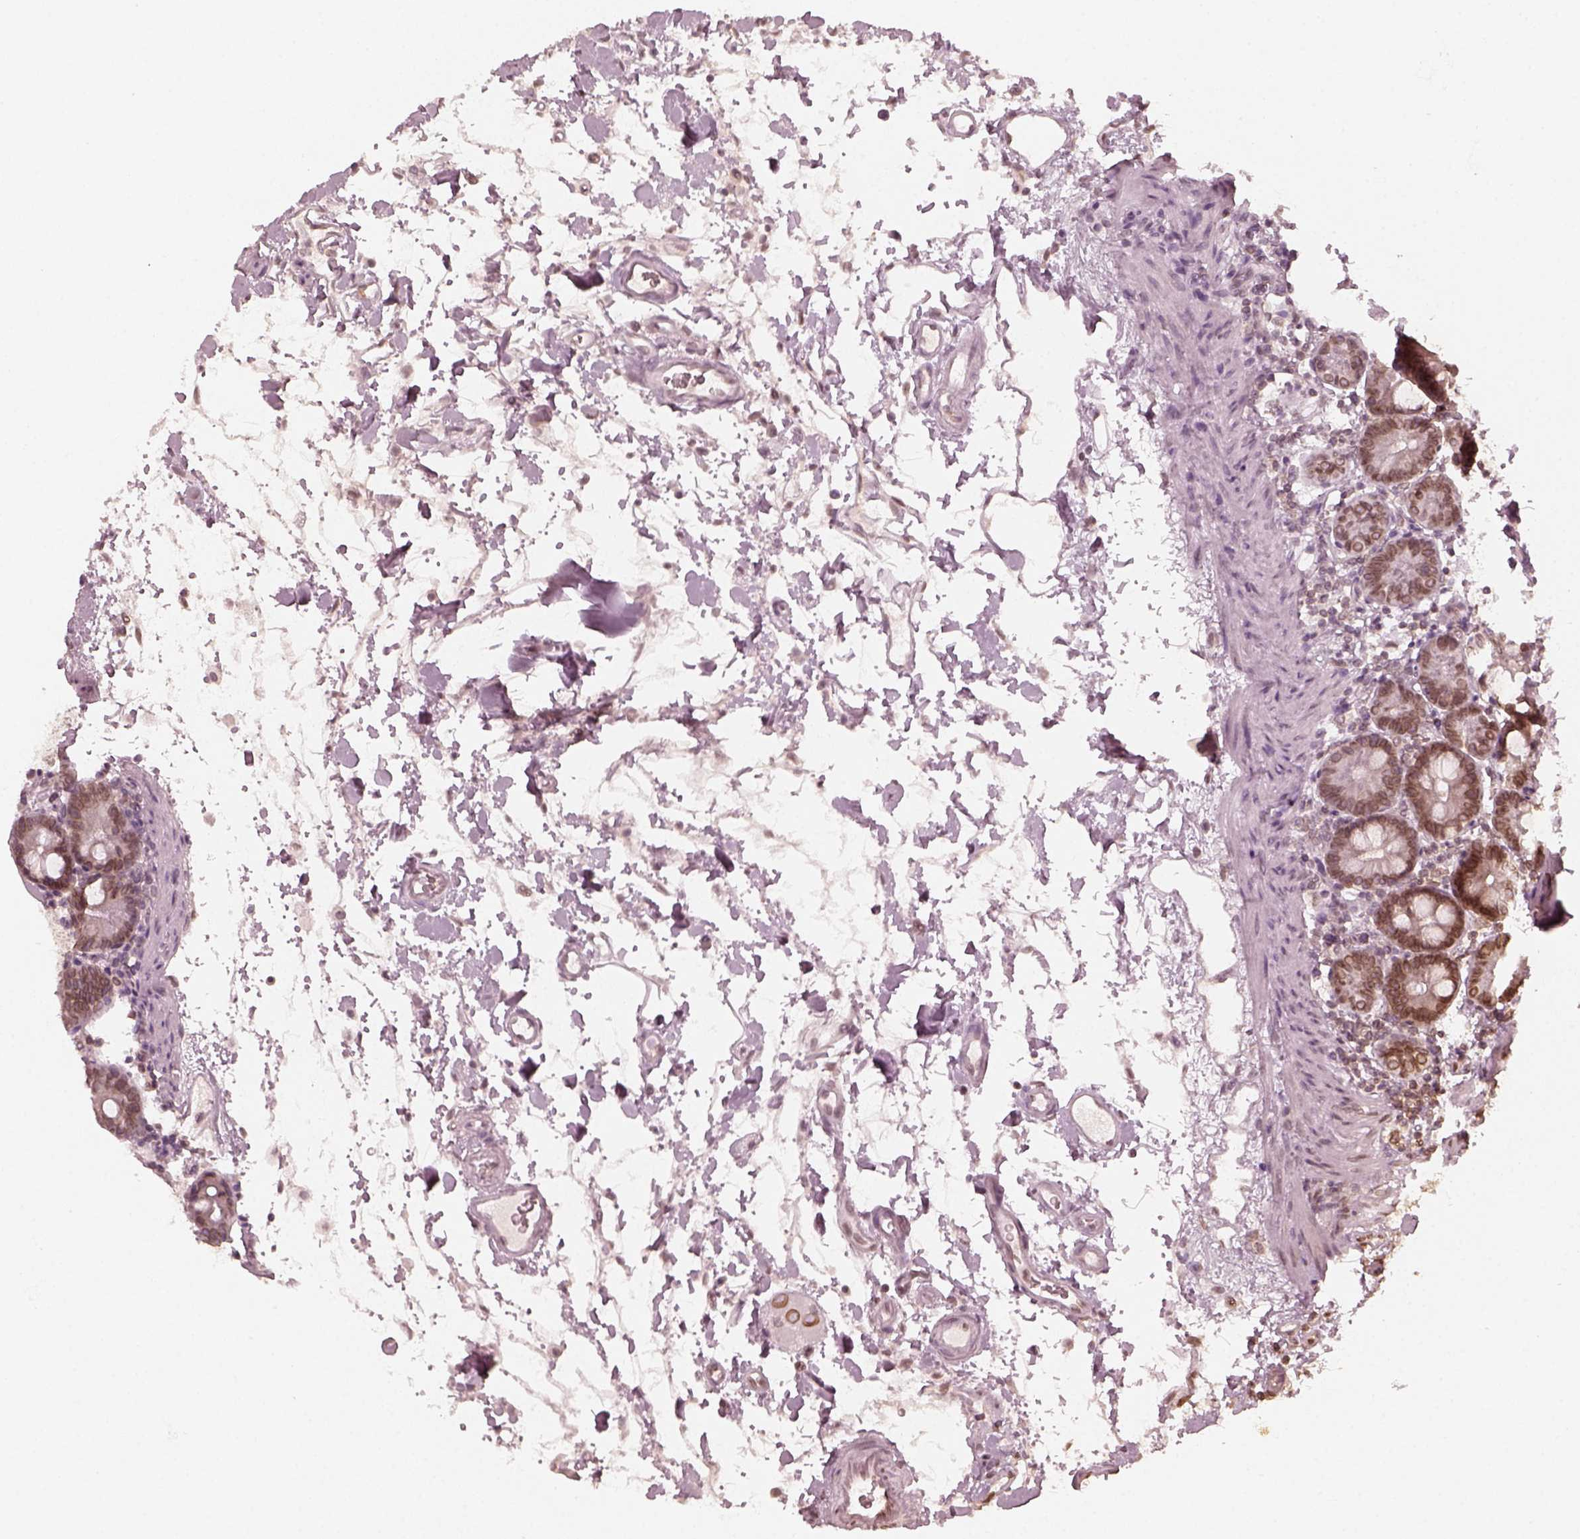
{"staining": {"intensity": "moderate", "quantity": ">75%", "location": "cytoplasmic/membranous,nuclear"}, "tissue": "small intestine", "cell_type": "Glandular cells", "image_type": "normal", "snomed": [{"axis": "morphology", "description": "Normal tissue, NOS"}, {"axis": "topography", "description": "Small intestine"}], "caption": "Benign small intestine was stained to show a protein in brown. There is medium levels of moderate cytoplasmic/membranous,nuclear expression in about >75% of glandular cells. (IHC, brightfield microscopy, high magnification).", "gene": "DCAF12", "patient": {"sex": "female", "age": 44}}